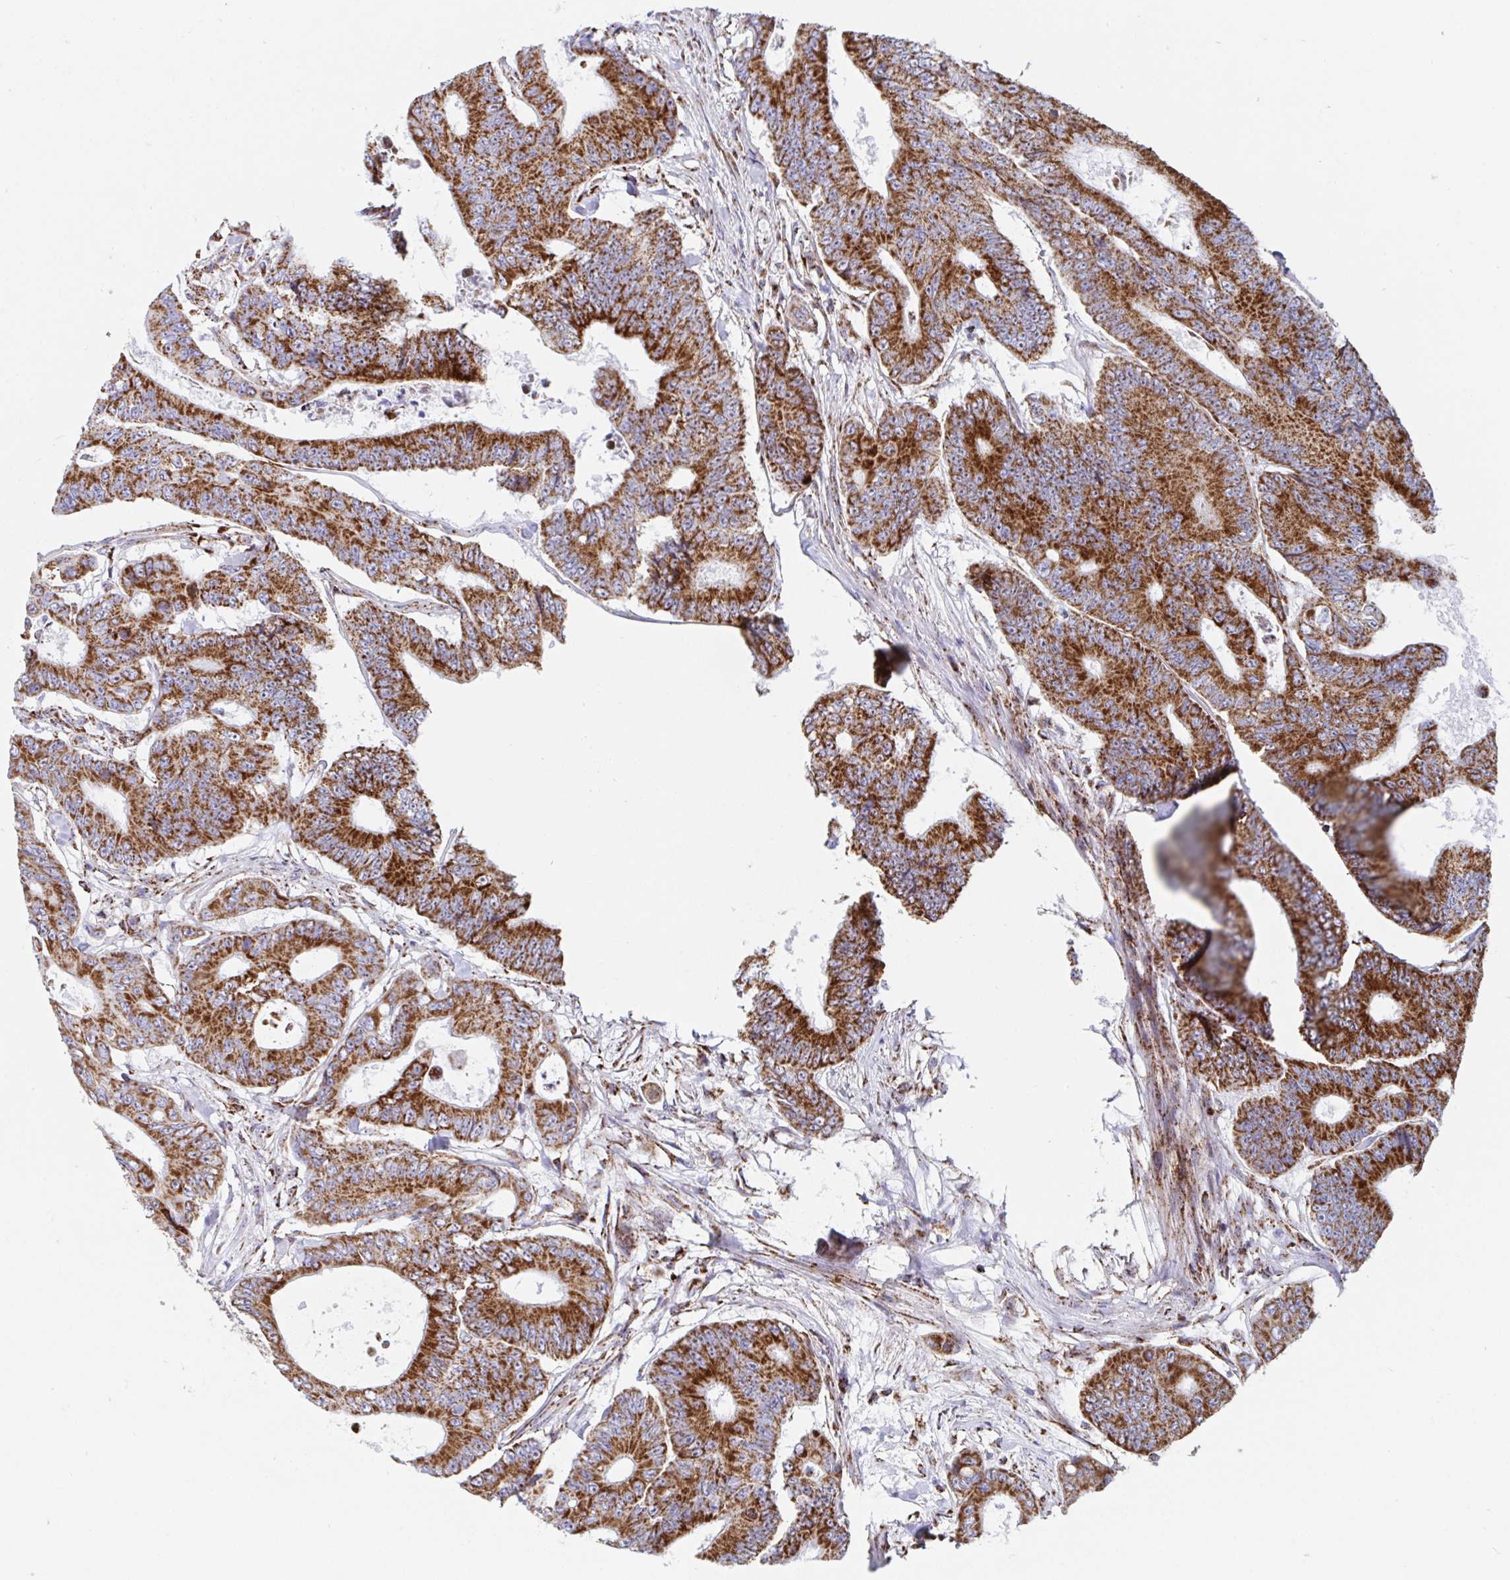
{"staining": {"intensity": "strong", "quantity": ">75%", "location": "cytoplasmic/membranous"}, "tissue": "colorectal cancer", "cell_type": "Tumor cells", "image_type": "cancer", "snomed": [{"axis": "morphology", "description": "Adenocarcinoma, NOS"}, {"axis": "topography", "description": "Colon"}], "caption": "High-power microscopy captured an immunohistochemistry (IHC) photomicrograph of adenocarcinoma (colorectal), revealing strong cytoplasmic/membranous expression in about >75% of tumor cells.", "gene": "ATP5MJ", "patient": {"sex": "female", "age": 48}}